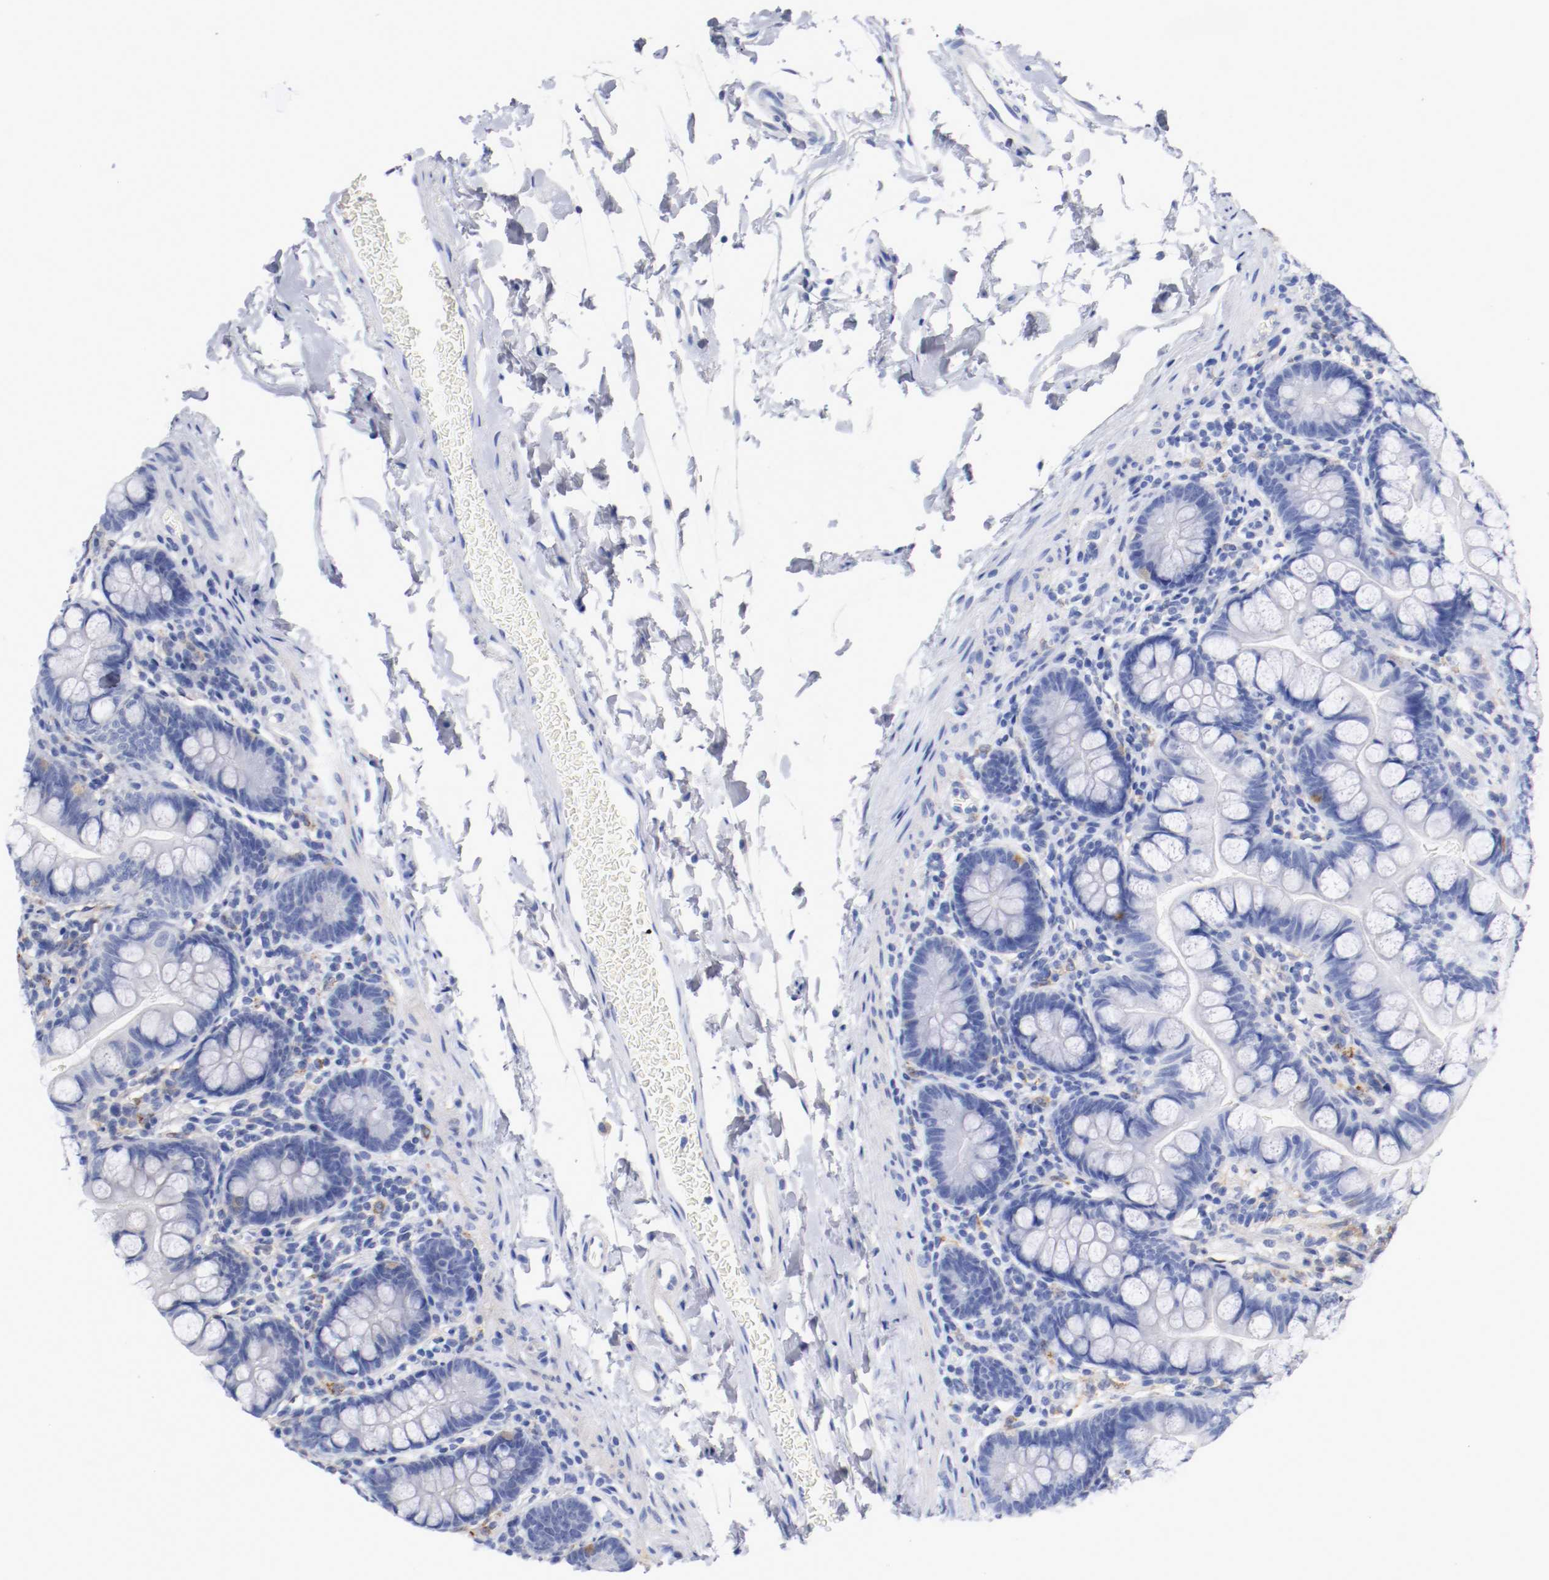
{"staining": {"intensity": "negative", "quantity": "none", "location": "none"}, "tissue": "small intestine", "cell_type": "Glandular cells", "image_type": "normal", "snomed": [{"axis": "morphology", "description": "Normal tissue, NOS"}, {"axis": "topography", "description": "Small intestine"}], "caption": "A micrograph of human small intestine is negative for staining in glandular cells. (DAB IHC visualized using brightfield microscopy, high magnification).", "gene": "FGFBP1", "patient": {"sex": "female", "age": 58}}